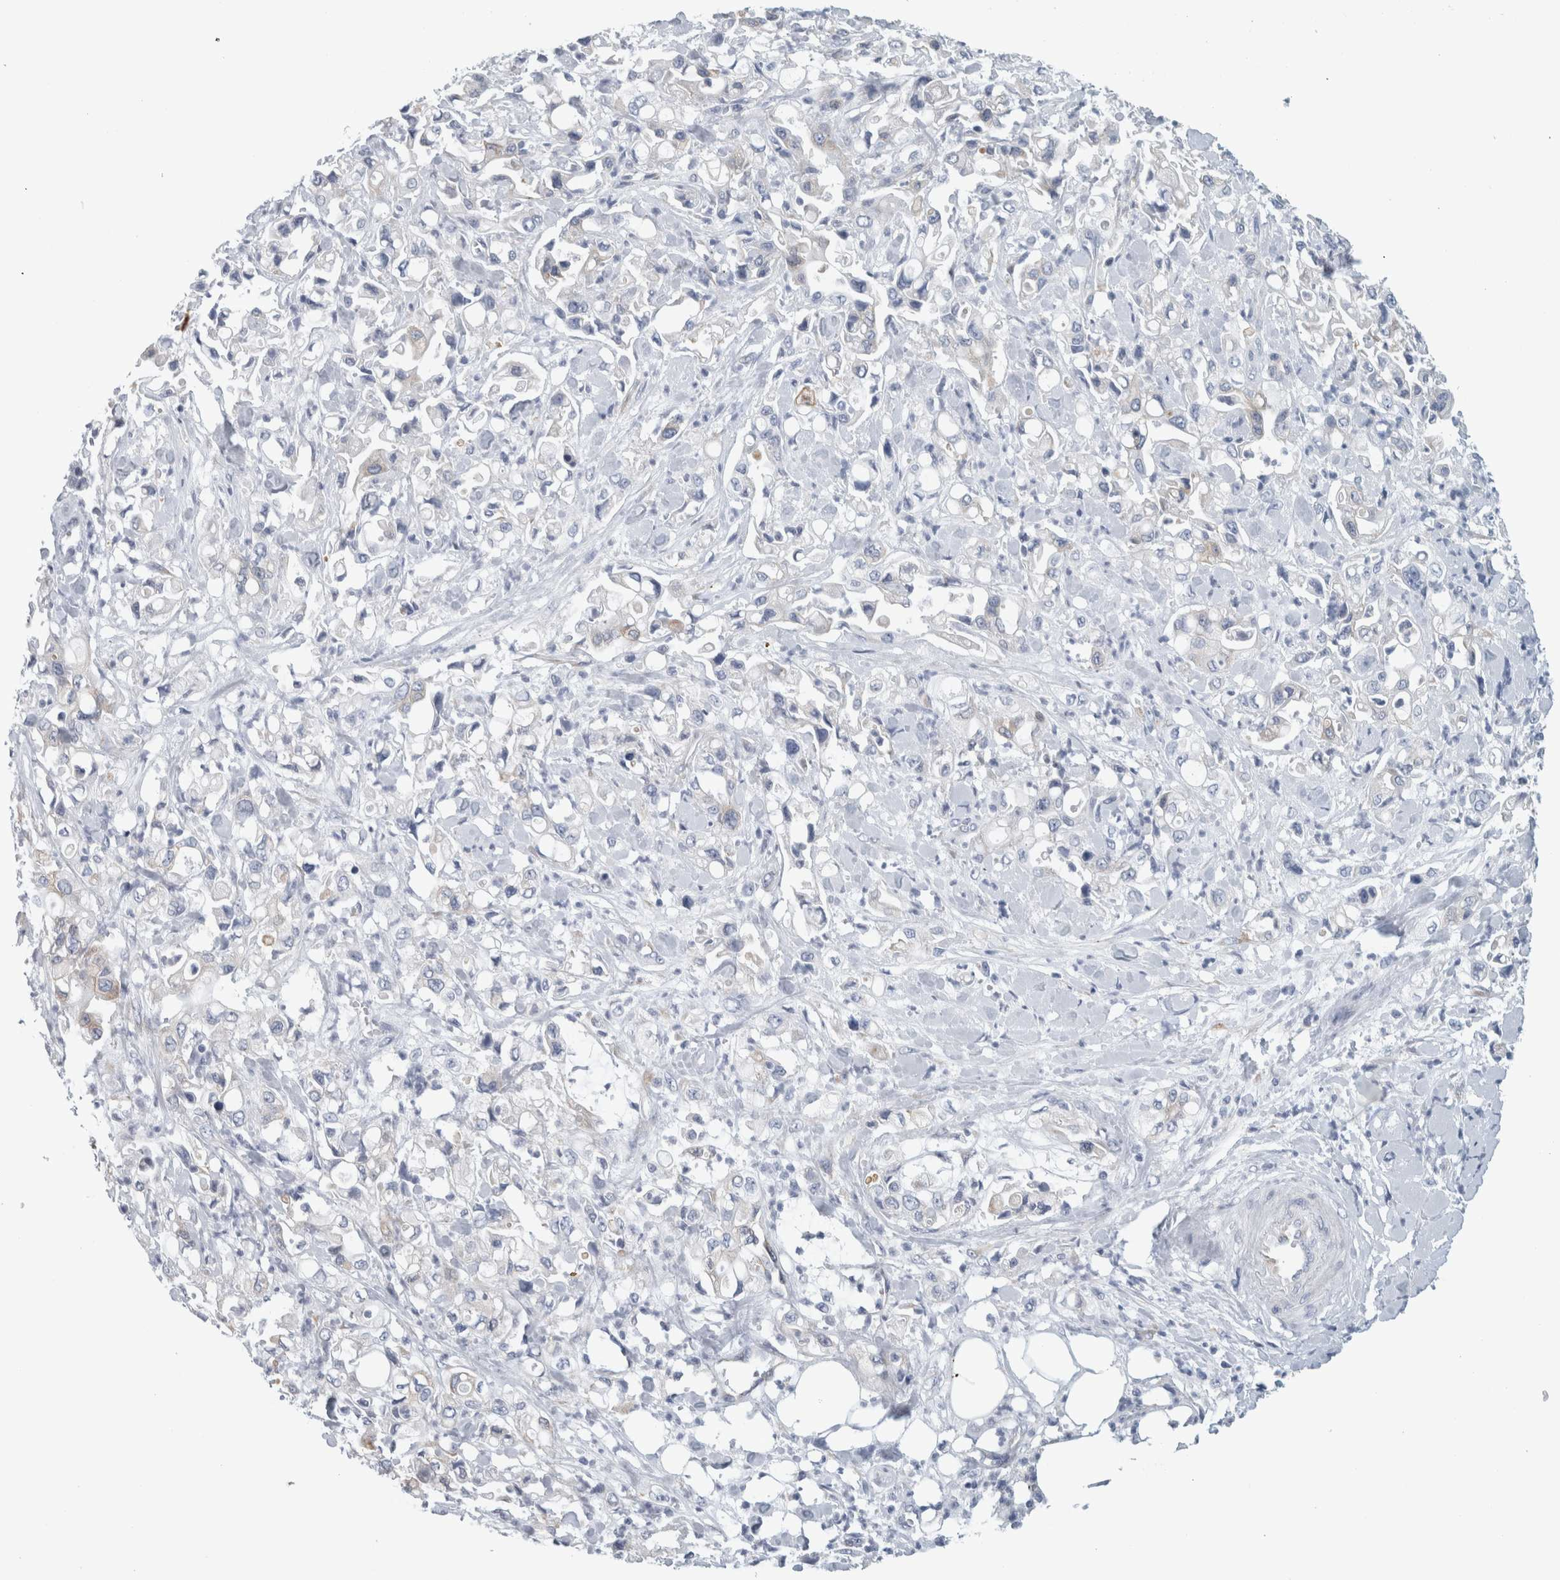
{"staining": {"intensity": "negative", "quantity": "none", "location": "none"}, "tissue": "pancreatic cancer", "cell_type": "Tumor cells", "image_type": "cancer", "snomed": [{"axis": "morphology", "description": "Adenocarcinoma, NOS"}, {"axis": "topography", "description": "Pancreas"}], "caption": "This micrograph is of pancreatic cancer (adenocarcinoma) stained with immunohistochemistry to label a protein in brown with the nuclei are counter-stained blue. There is no positivity in tumor cells.", "gene": "B3GNT3", "patient": {"sex": "male", "age": 70}}